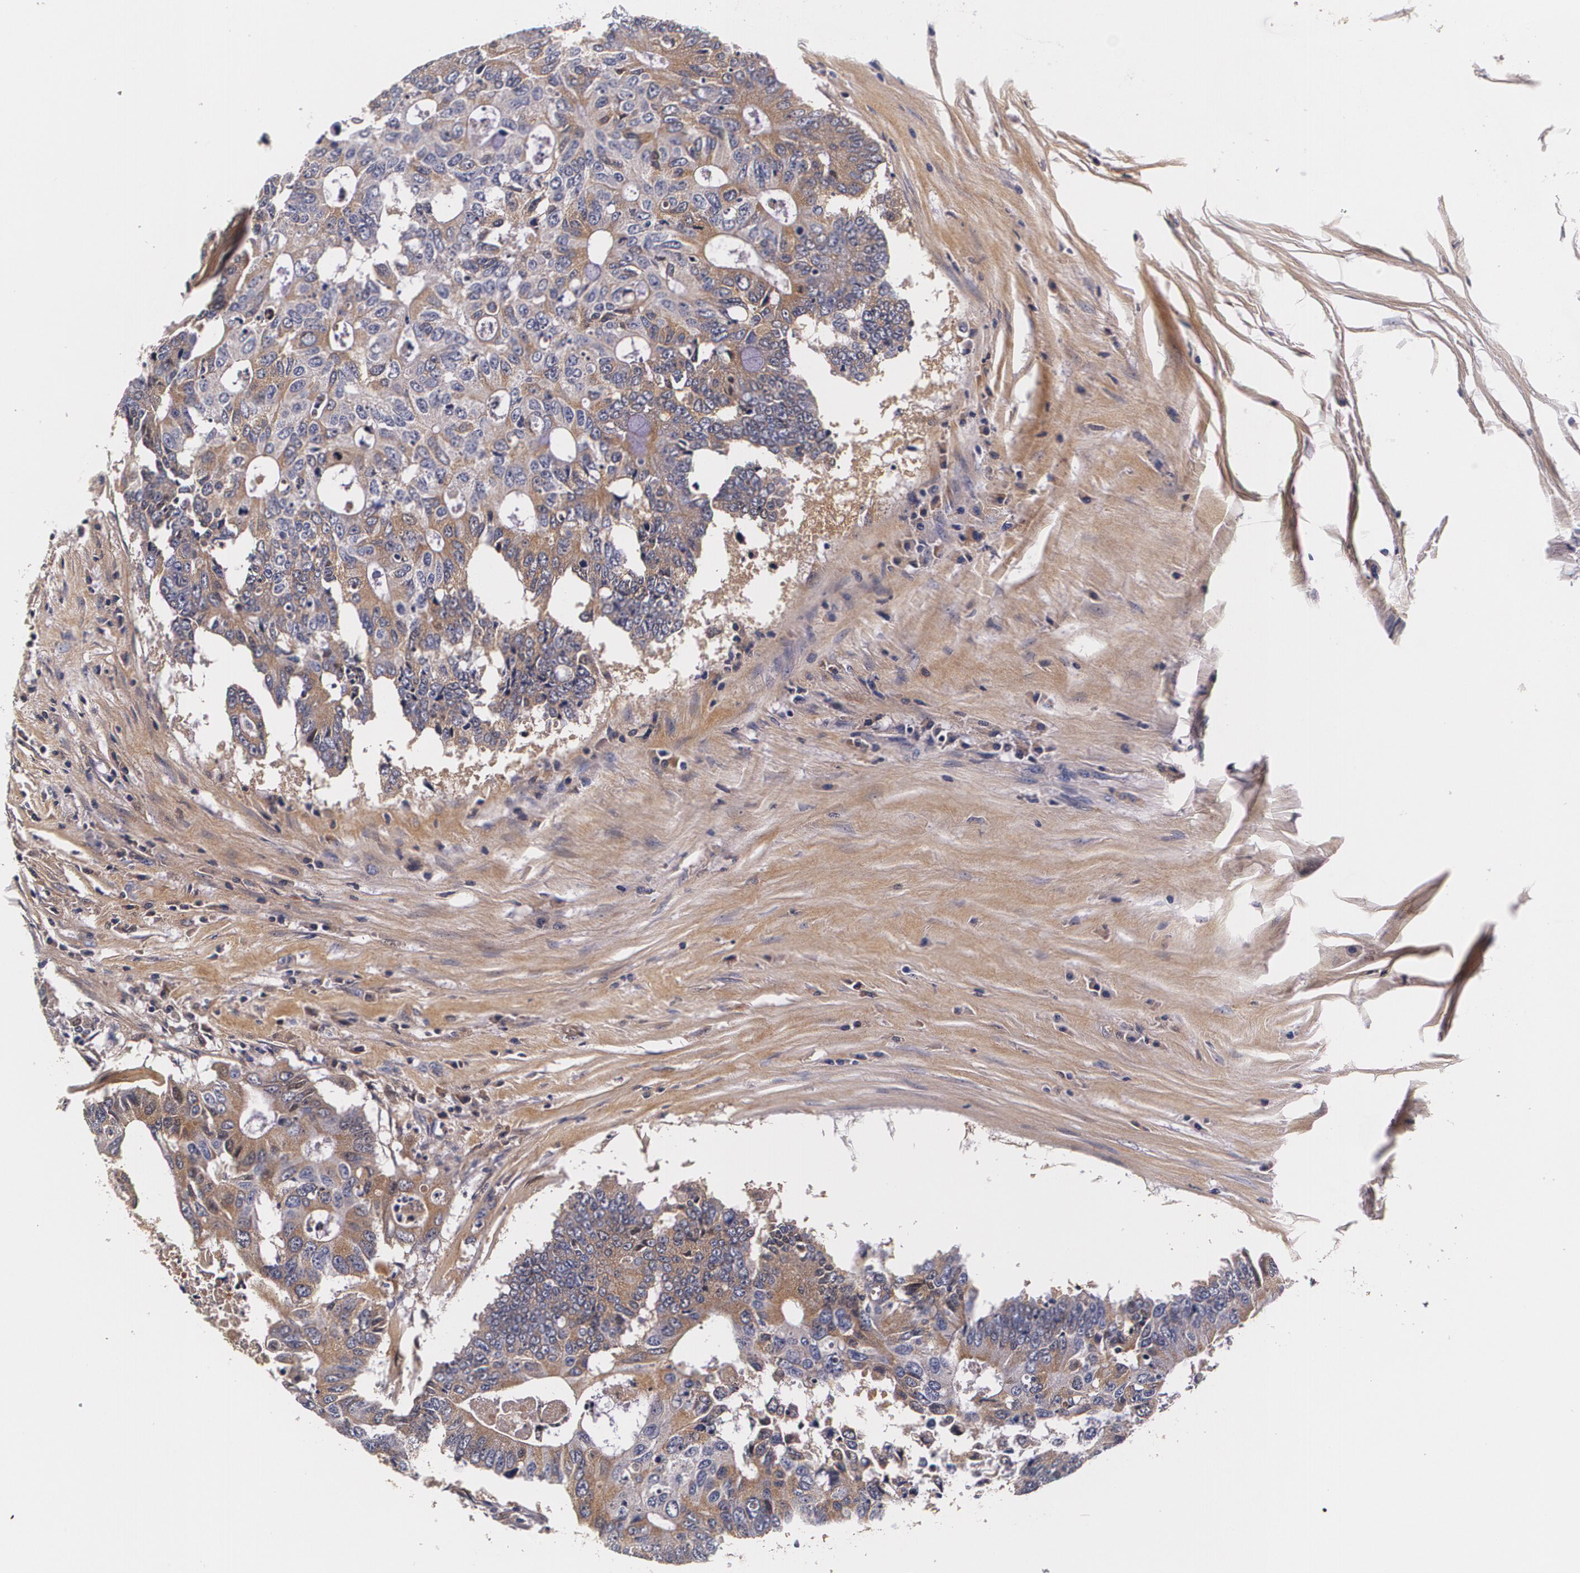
{"staining": {"intensity": "moderate", "quantity": "25%-75%", "location": "cytoplasmic/membranous"}, "tissue": "colorectal cancer", "cell_type": "Tumor cells", "image_type": "cancer", "snomed": [{"axis": "morphology", "description": "Adenocarcinoma, NOS"}, {"axis": "topography", "description": "Colon"}], "caption": "The micrograph shows immunohistochemical staining of colorectal adenocarcinoma. There is moderate cytoplasmic/membranous positivity is seen in about 25%-75% of tumor cells.", "gene": "TTR", "patient": {"sex": "male", "age": 71}}